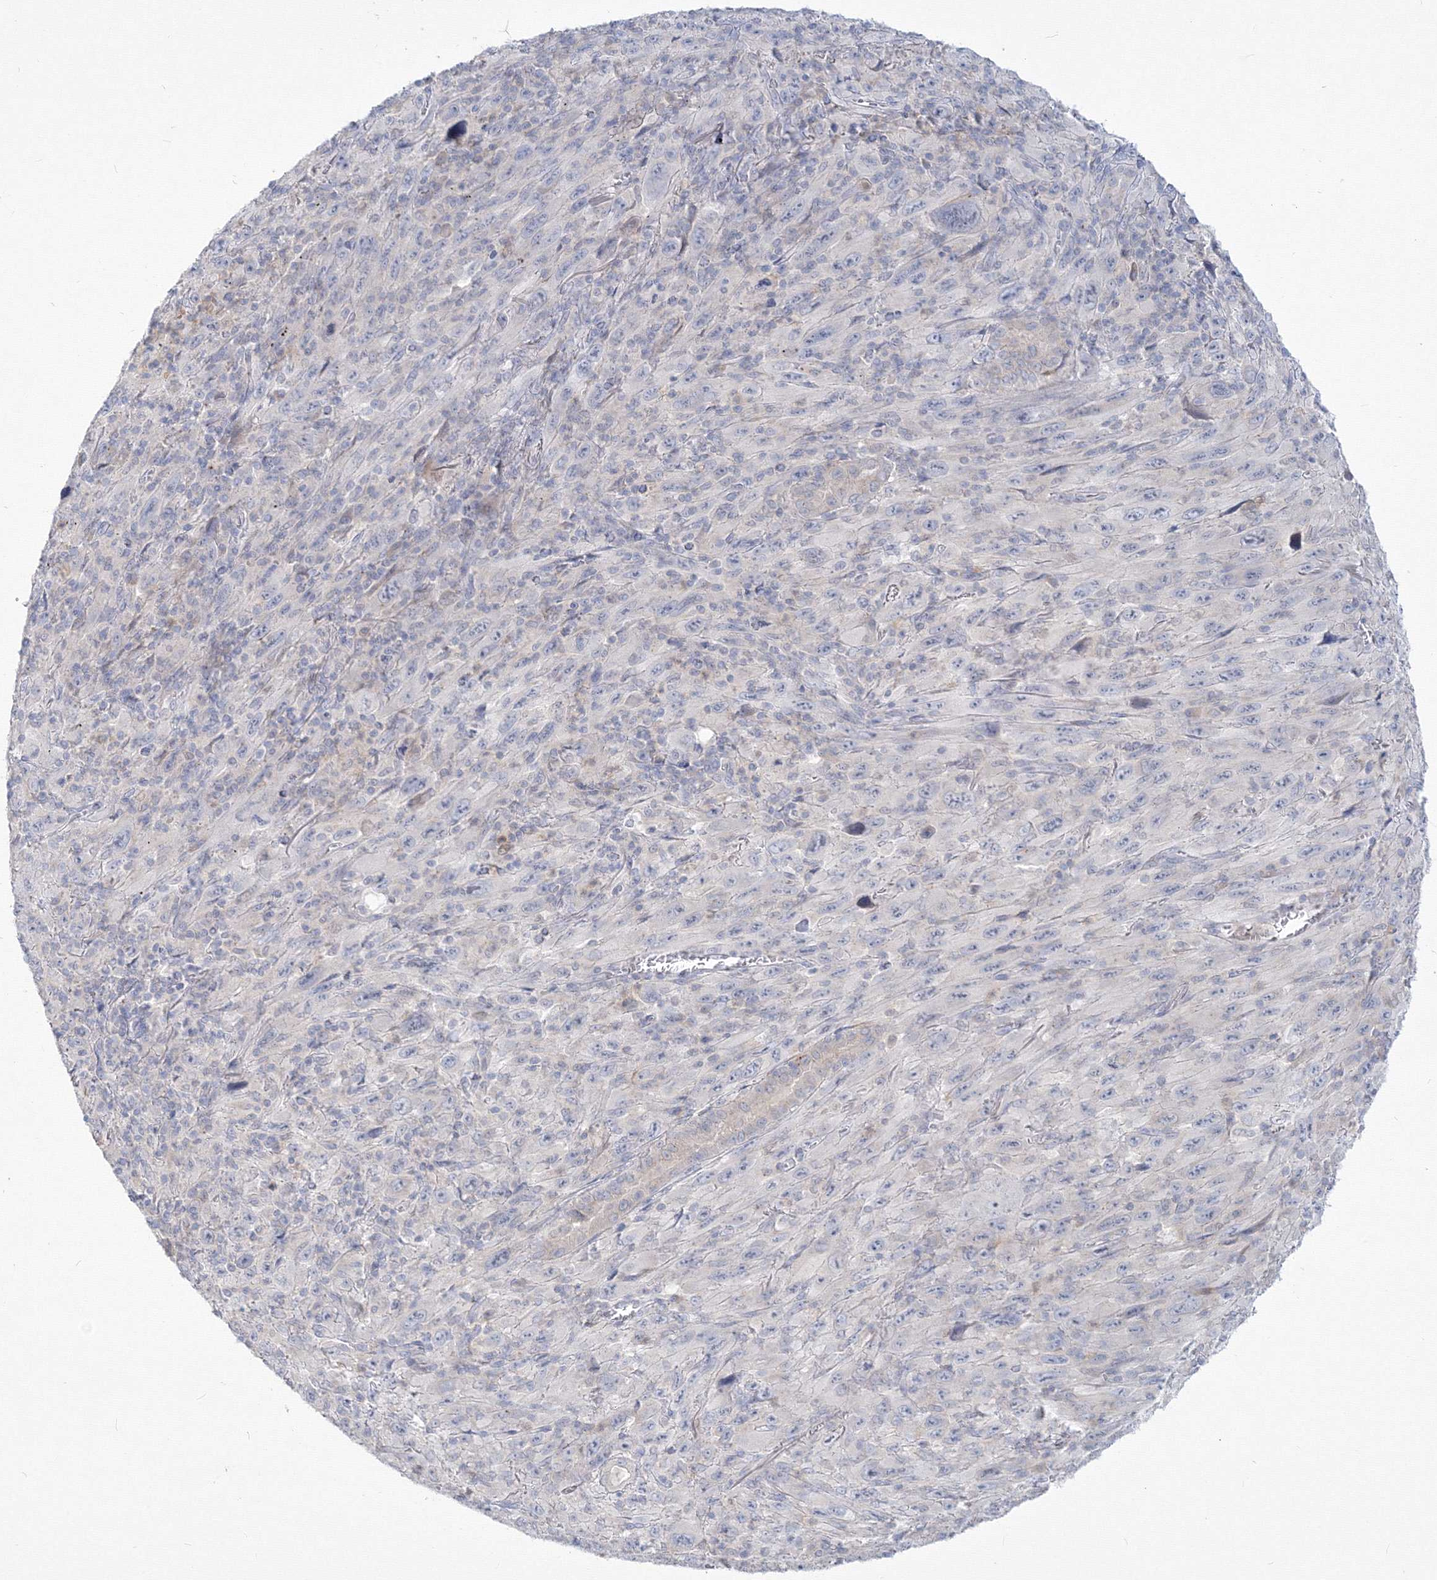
{"staining": {"intensity": "negative", "quantity": "none", "location": "none"}, "tissue": "melanoma", "cell_type": "Tumor cells", "image_type": "cancer", "snomed": [{"axis": "morphology", "description": "Malignant melanoma, Metastatic site"}, {"axis": "topography", "description": "Skin"}], "caption": "Human melanoma stained for a protein using immunohistochemistry (IHC) reveals no positivity in tumor cells.", "gene": "FBXL8", "patient": {"sex": "female", "age": 56}}